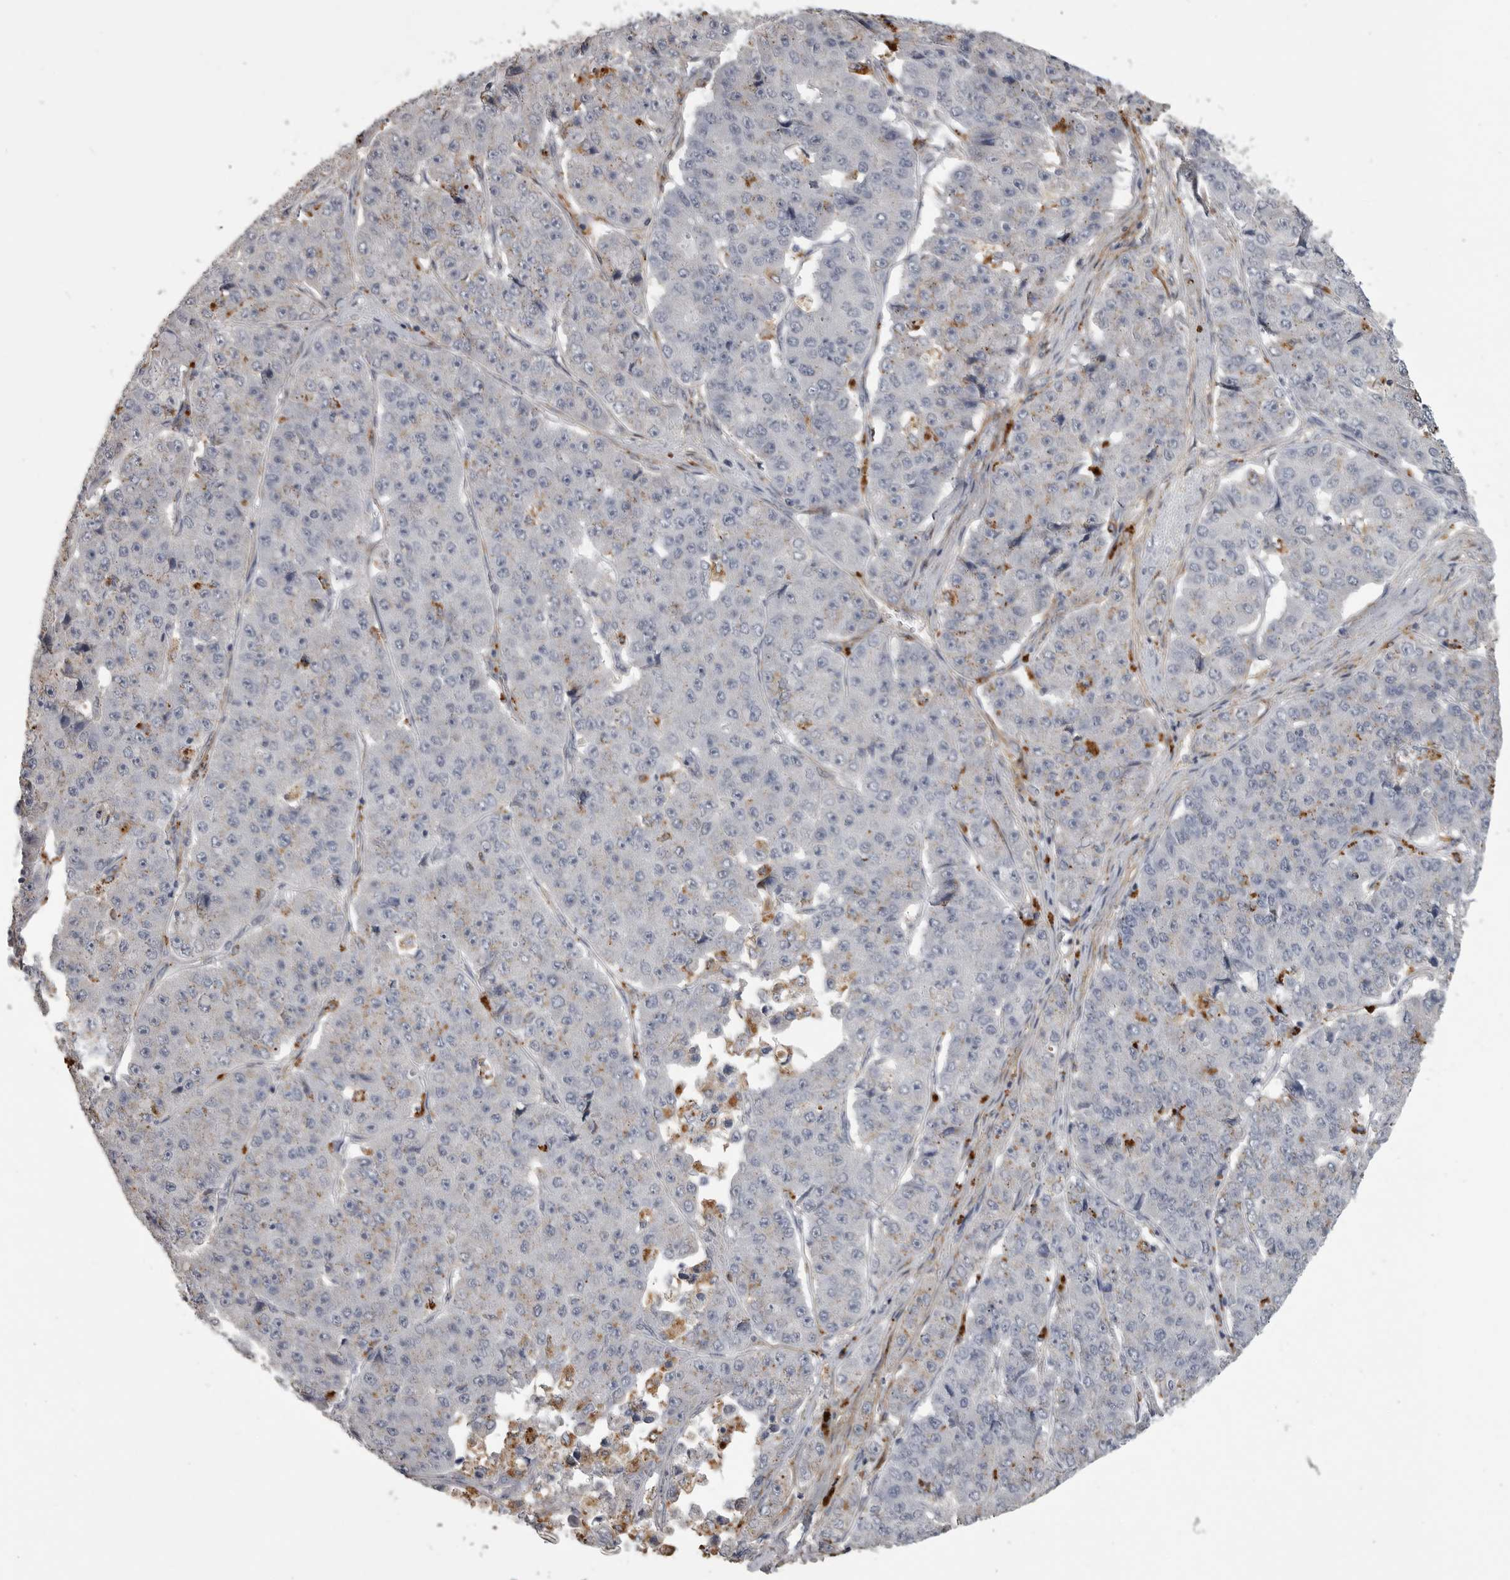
{"staining": {"intensity": "negative", "quantity": "none", "location": "none"}, "tissue": "pancreatic cancer", "cell_type": "Tumor cells", "image_type": "cancer", "snomed": [{"axis": "morphology", "description": "Adenocarcinoma, NOS"}, {"axis": "topography", "description": "Pancreas"}], "caption": "Pancreatic cancer stained for a protein using immunohistochemistry (IHC) shows no staining tumor cells.", "gene": "AOC3", "patient": {"sex": "male", "age": 50}}